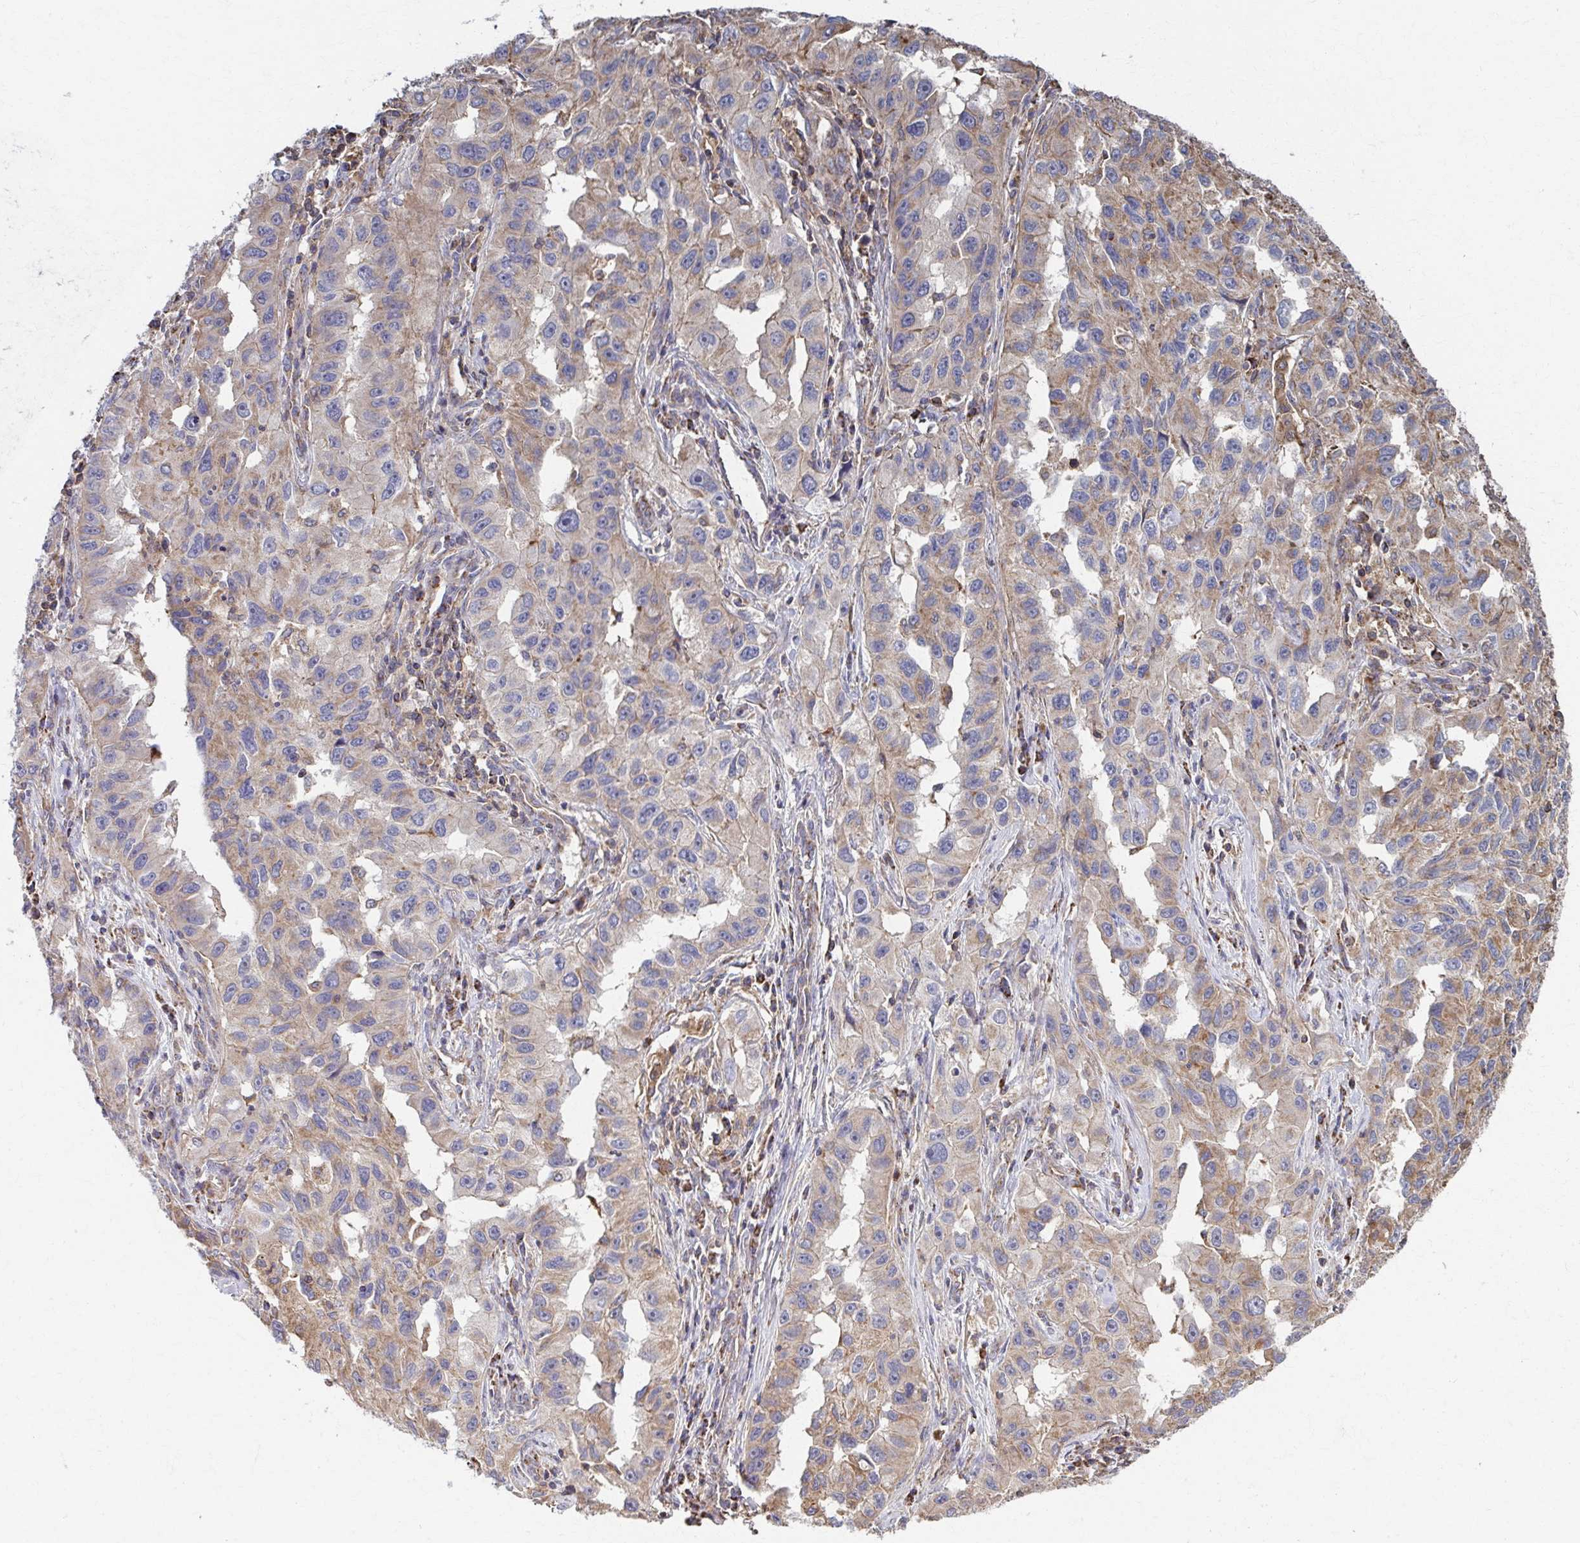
{"staining": {"intensity": "weak", "quantity": "25%-75%", "location": "cytoplasmic/membranous"}, "tissue": "lung cancer", "cell_type": "Tumor cells", "image_type": "cancer", "snomed": [{"axis": "morphology", "description": "Adenocarcinoma, NOS"}, {"axis": "topography", "description": "Lung"}], "caption": "This photomicrograph reveals lung cancer stained with immunohistochemistry (IHC) to label a protein in brown. The cytoplasmic/membranous of tumor cells show weak positivity for the protein. Nuclei are counter-stained blue.", "gene": "KLHL34", "patient": {"sex": "female", "age": 73}}